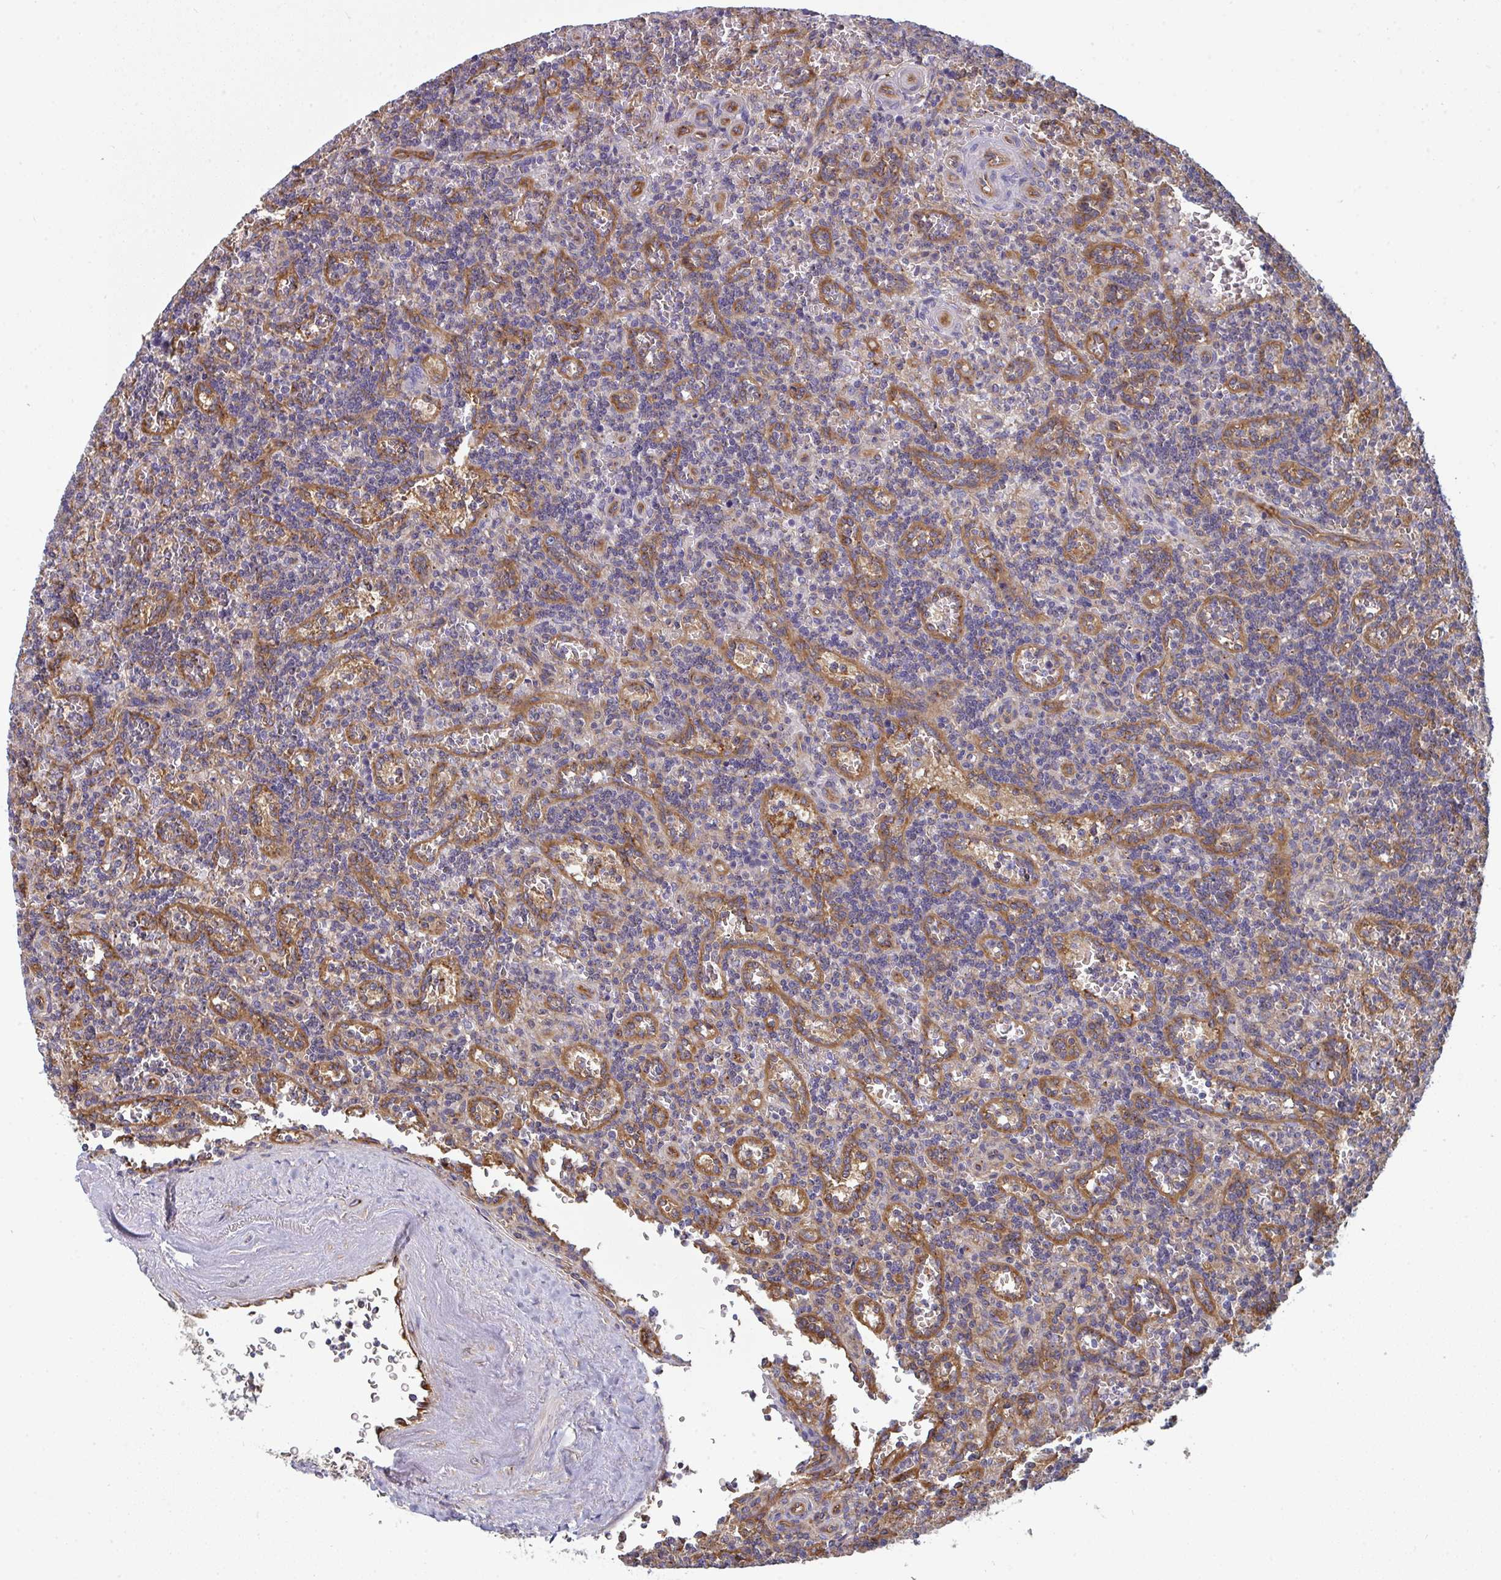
{"staining": {"intensity": "negative", "quantity": "none", "location": "none"}, "tissue": "lymphoma", "cell_type": "Tumor cells", "image_type": "cancer", "snomed": [{"axis": "morphology", "description": "Malignant lymphoma, non-Hodgkin's type, Low grade"}, {"axis": "topography", "description": "Spleen"}], "caption": "Immunohistochemistry (IHC) of human lymphoma shows no expression in tumor cells.", "gene": "DYNC1I2", "patient": {"sex": "male", "age": 73}}